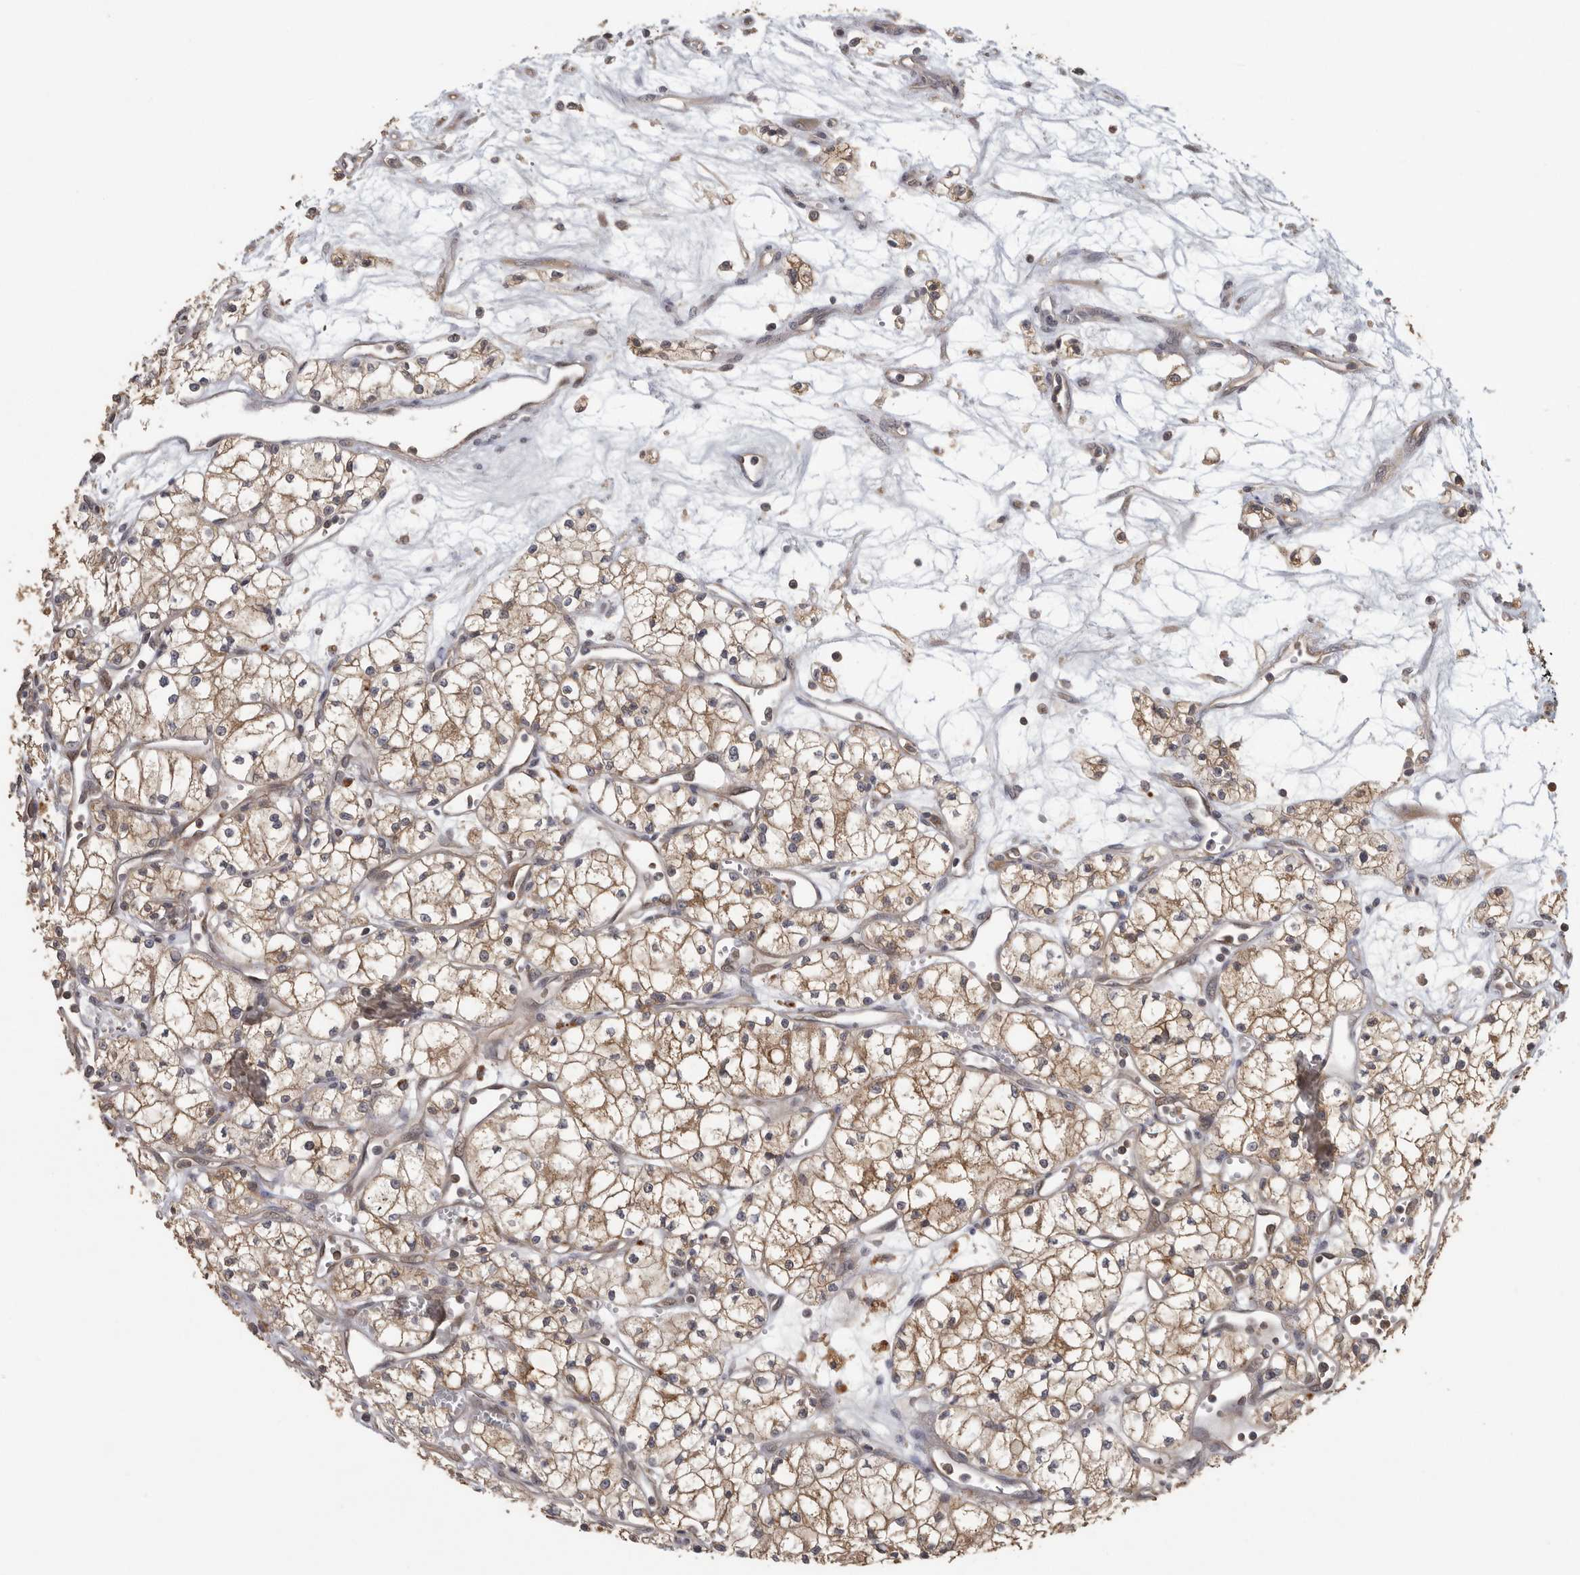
{"staining": {"intensity": "moderate", "quantity": ">75%", "location": "cytoplasmic/membranous"}, "tissue": "renal cancer", "cell_type": "Tumor cells", "image_type": "cancer", "snomed": [{"axis": "morphology", "description": "Adenocarcinoma, NOS"}, {"axis": "topography", "description": "Kidney"}], "caption": "High-magnification brightfield microscopy of renal cancer (adenocarcinoma) stained with DAB (3,3'-diaminobenzidine) (brown) and counterstained with hematoxylin (blue). tumor cells exhibit moderate cytoplasmic/membranous positivity is present in about>75% of cells.", "gene": "CCT8", "patient": {"sex": "male", "age": 59}}